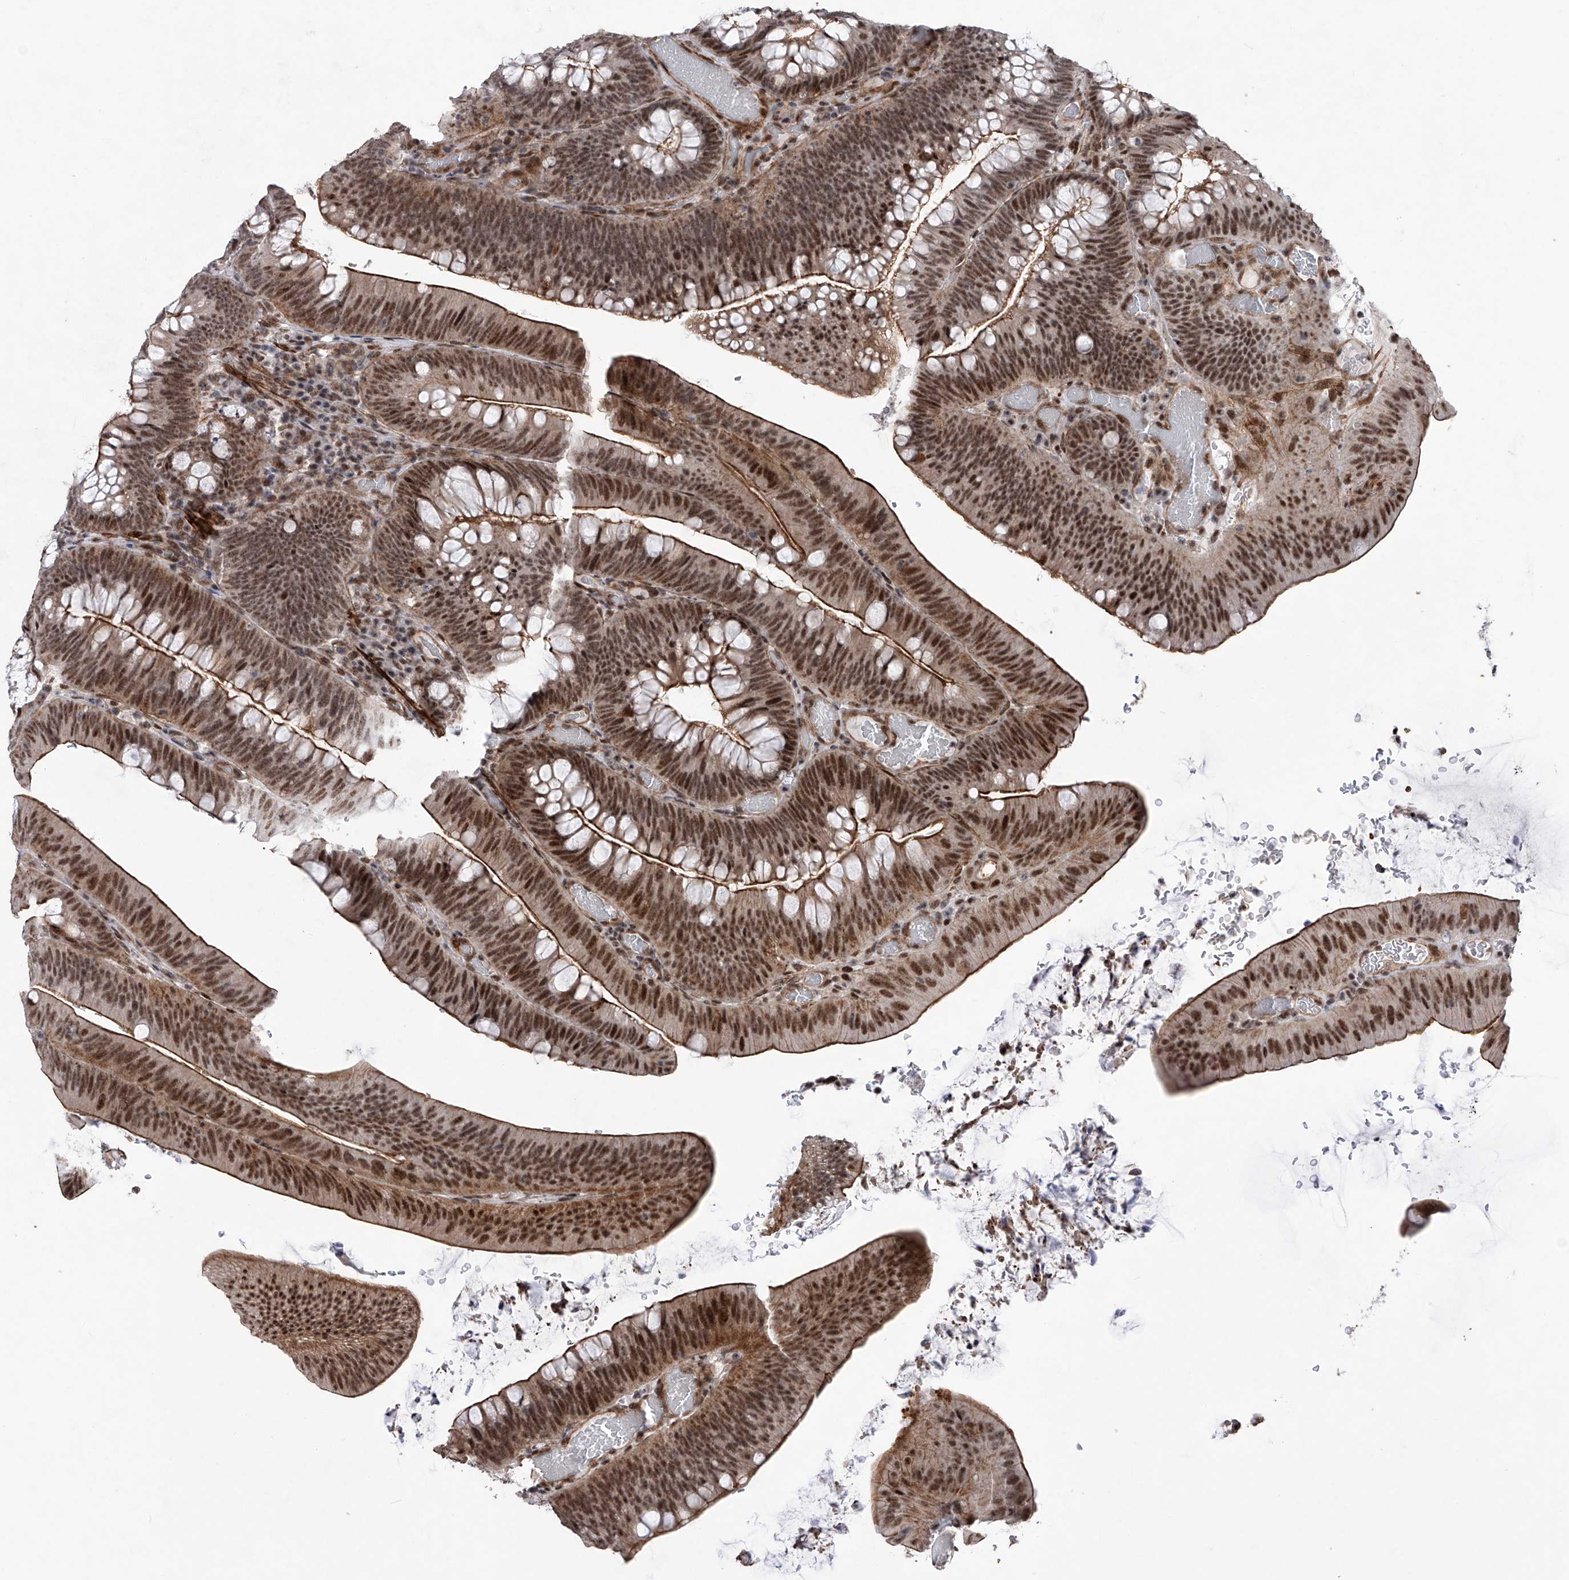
{"staining": {"intensity": "strong", "quantity": ">75%", "location": "cytoplasmic/membranous,nuclear"}, "tissue": "colorectal cancer", "cell_type": "Tumor cells", "image_type": "cancer", "snomed": [{"axis": "morphology", "description": "Normal tissue, NOS"}, {"axis": "topography", "description": "Colon"}], "caption": "Protein expression analysis of colorectal cancer exhibits strong cytoplasmic/membranous and nuclear positivity in approximately >75% of tumor cells. The staining was performed using DAB to visualize the protein expression in brown, while the nuclei were stained in blue with hematoxylin (Magnification: 20x).", "gene": "NFATC4", "patient": {"sex": "female", "age": 82}}